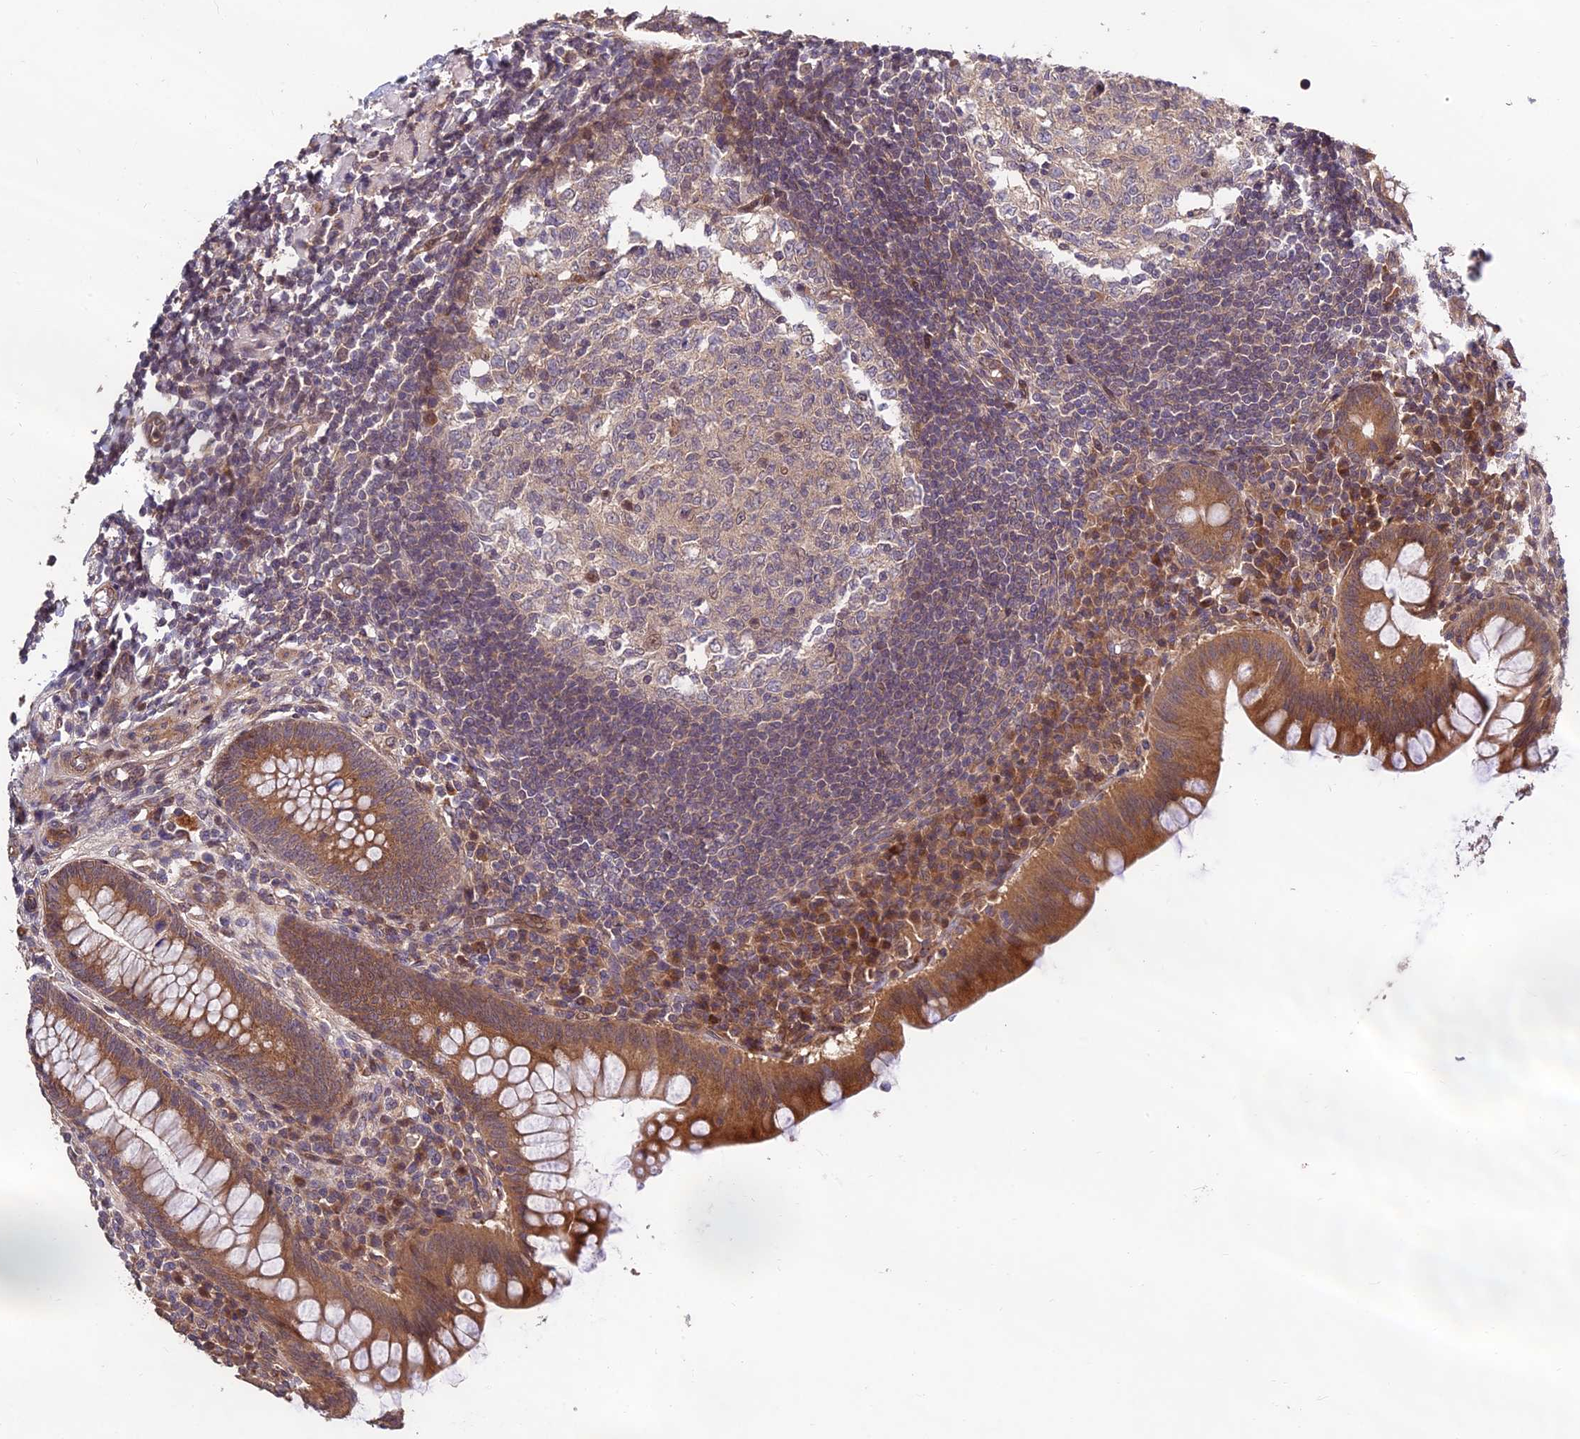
{"staining": {"intensity": "moderate", "quantity": ">75%", "location": "cytoplasmic/membranous"}, "tissue": "appendix", "cell_type": "Glandular cells", "image_type": "normal", "snomed": [{"axis": "morphology", "description": "Normal tissue, NOS"}, {"axis": "topography", "description": "Appendix"}], "caption": "Immunohistochemical staining of unremarkable appendix reveals moderate cytoplasmic/membranous protein expression in about >75% of glandular cells.", "gene": "MKKS", "patient": {"sex": "female", "age": 33}}